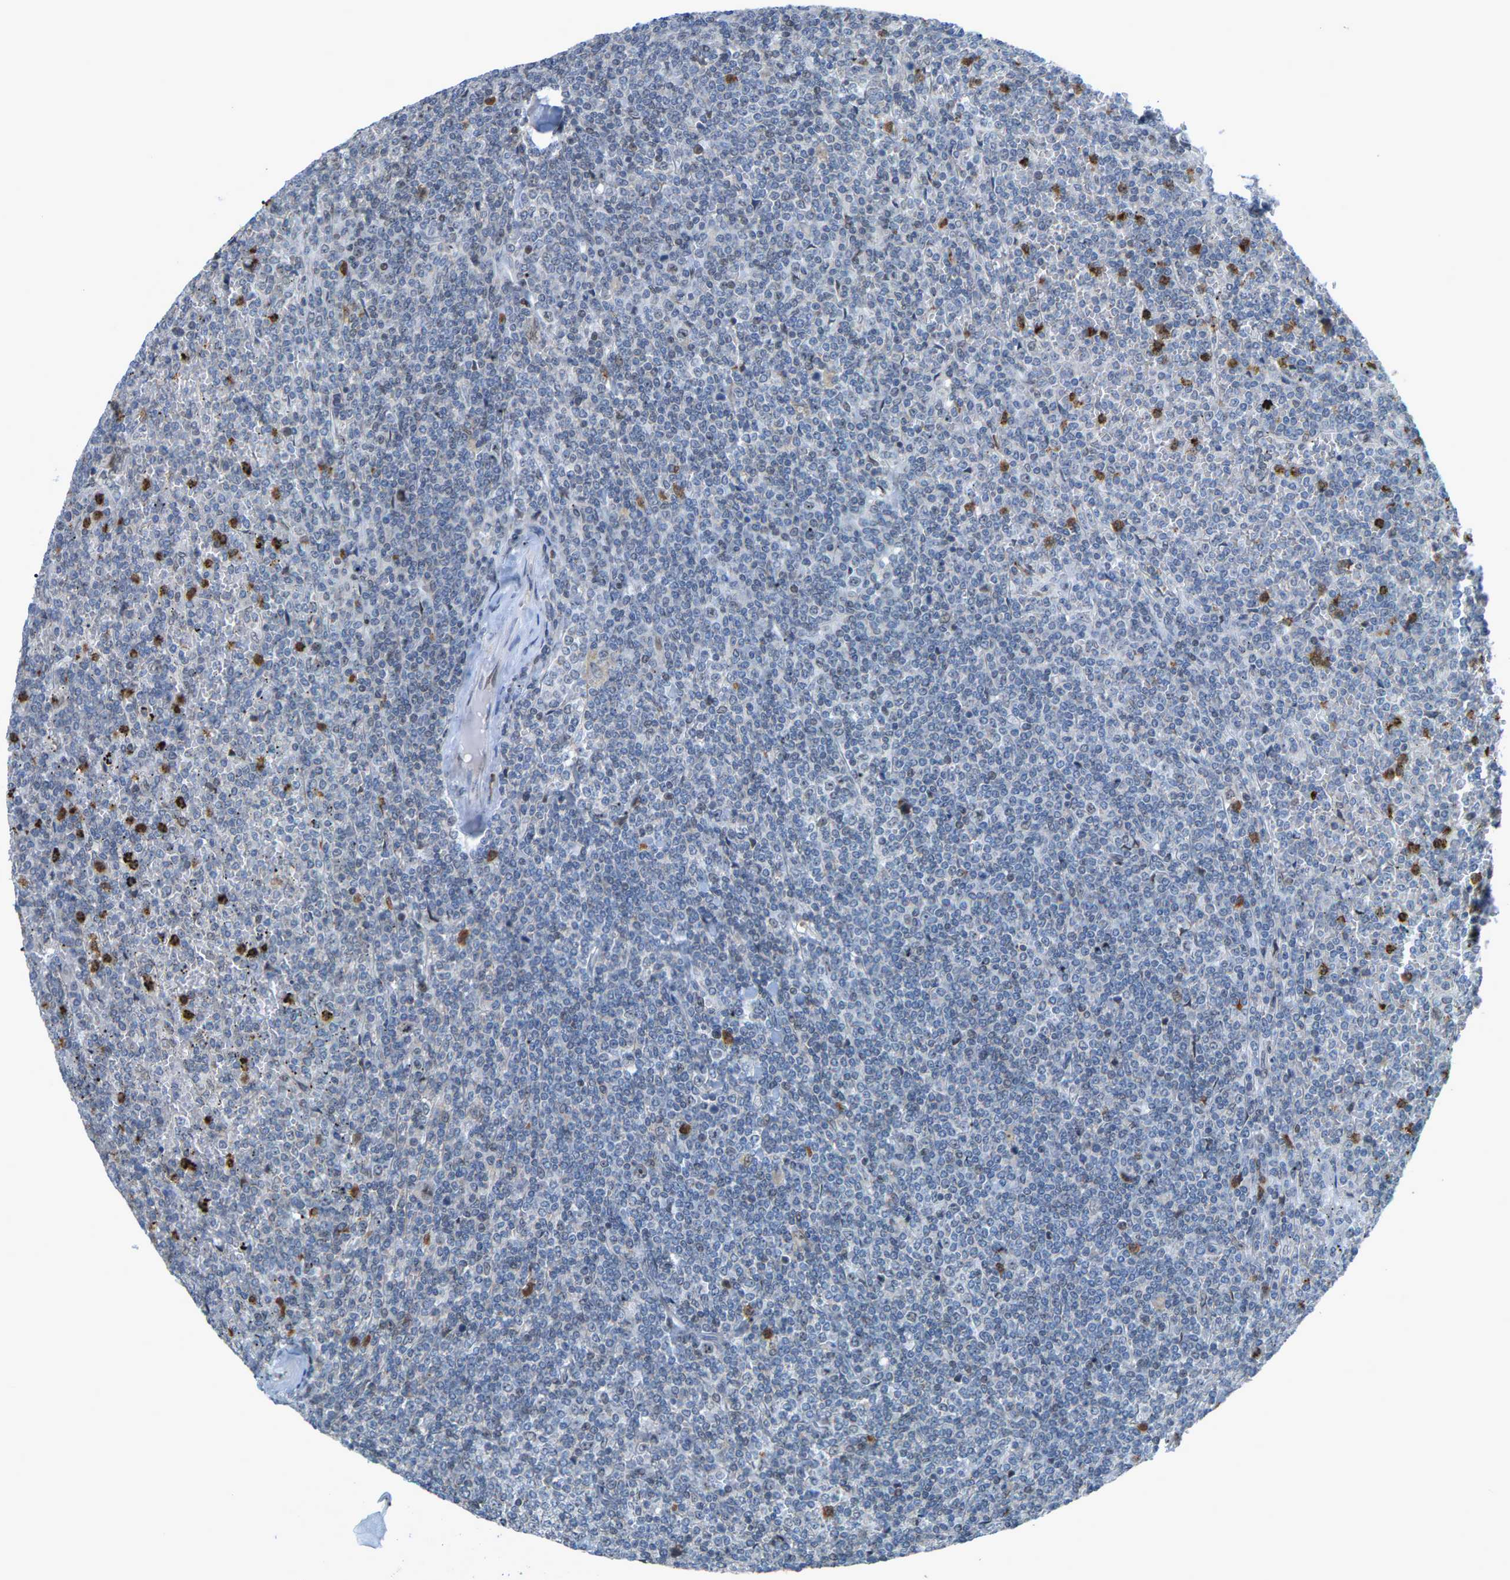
{"staining": {"intensity": "negative", "quantity": "none", "location": "none"}, "tissue": "lymphoma", "cell_type": "Tumor cells", "image_type": "cancer", "snomed": [{"axis": "morphology", "description": "Malignant lymphoma, non-Hodgkin's type, Low grade"}, {"axis": "topography", "description": "Spleen"}], "caption": "A photomicrograph of lymphoma stained for a protein displays no brown staining in tumor cells.", "gene": "CROT", "patient": {"sex": "female", "age": 19}}